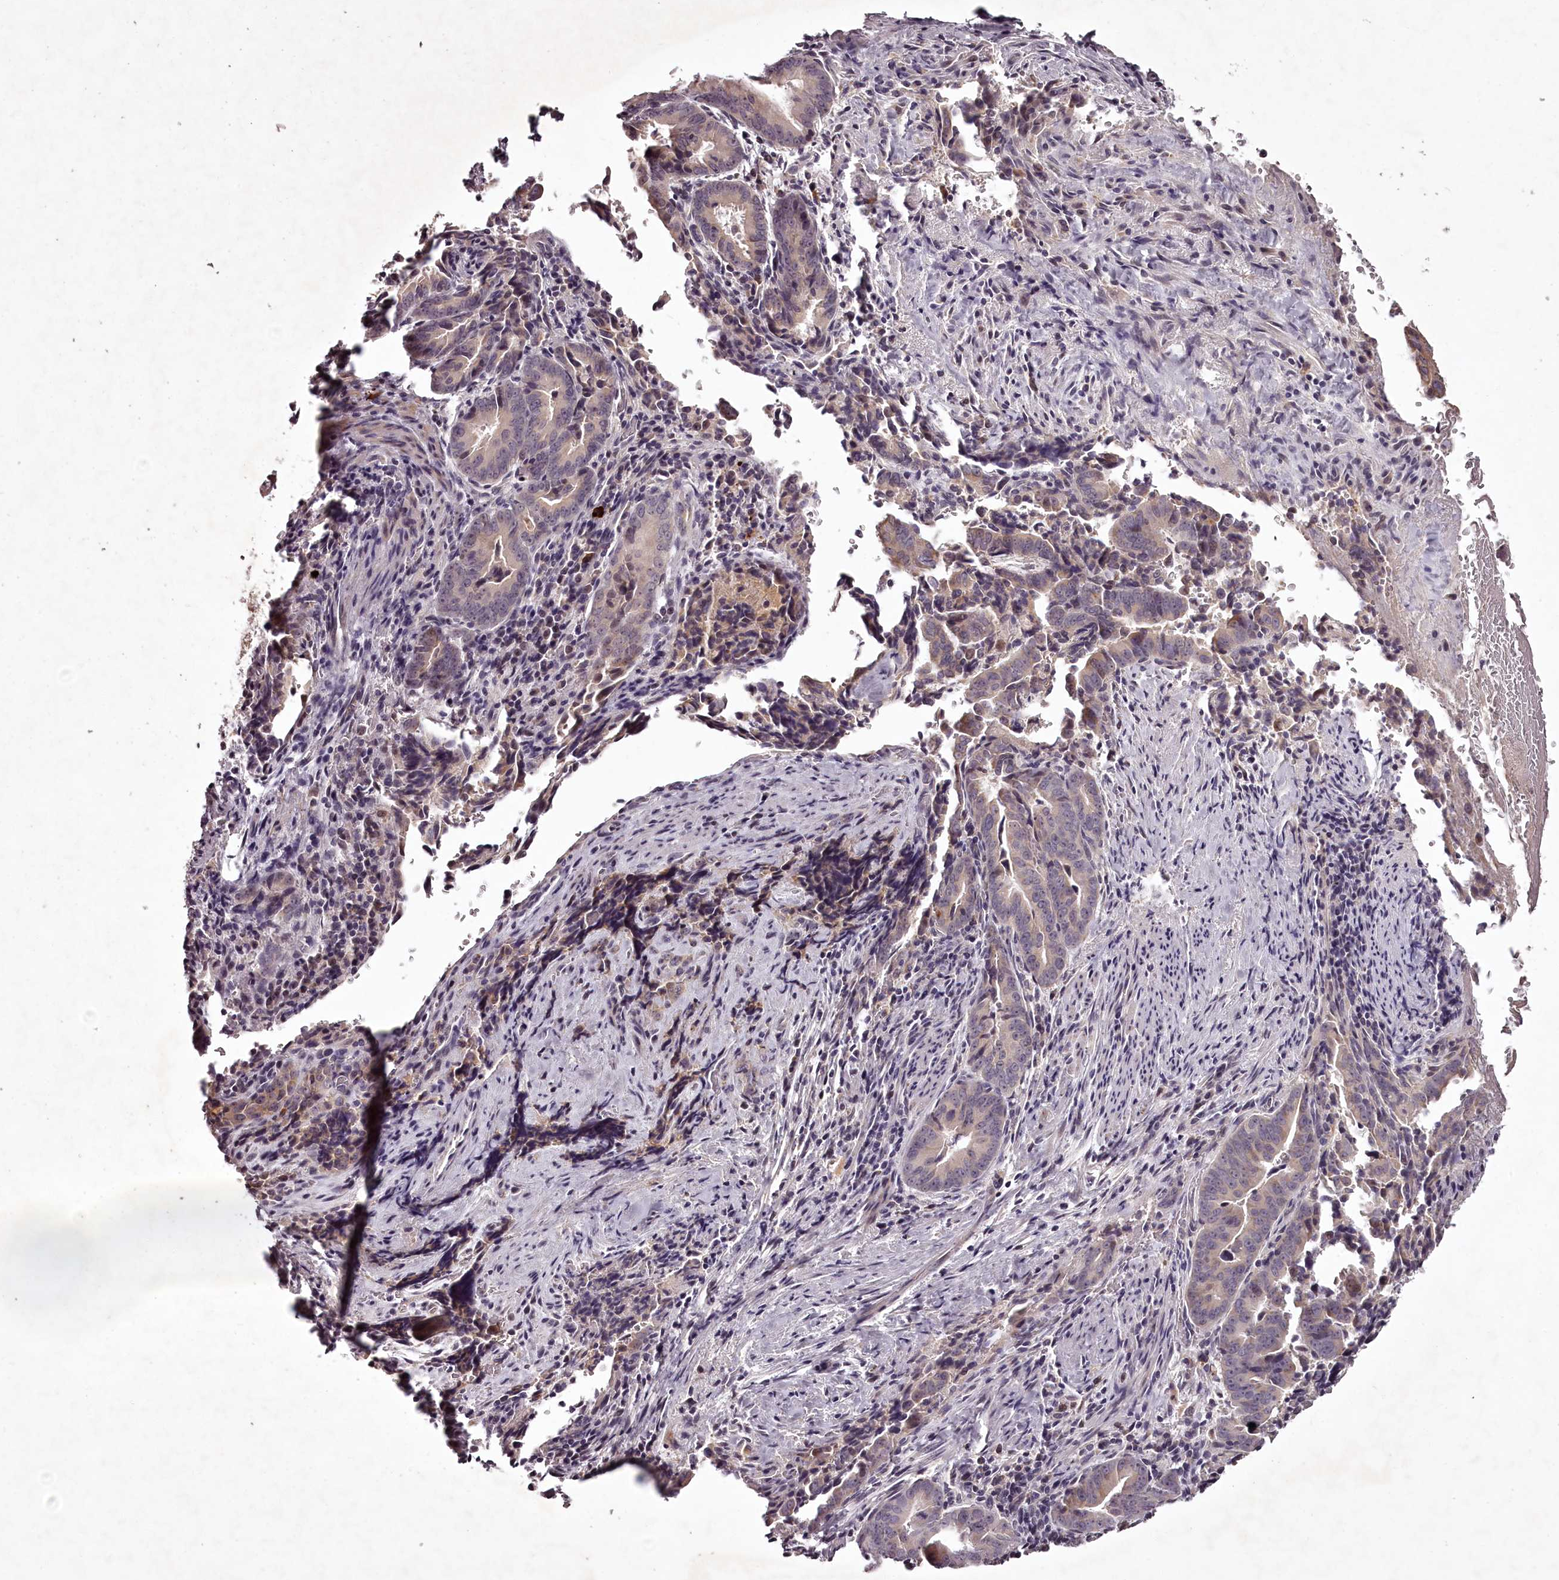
{"staining": {"intensity": "weak", "quantity": "25%-75%", "location": "cytoplasmic/membranous"}, "tissue": "pancreatic cancer", "cell_type": "Tumor cells", "image_type": "cancer", "snomed": [{"axis": "morphology", "description": "Adenocarcinoma, NOS"}, {"axis": "topography", "description": "Pancreas"}], "caption": "This photomicrograph demonstrates immunohistochemistry staining of human pancreatic adenocarcinoma, with low weak cytoplasmic/membranous positivity in approximately 25%-75% of tumor cells.", "gene": "RBMXL2", "patient": {"sex": "female", "age": 63}}